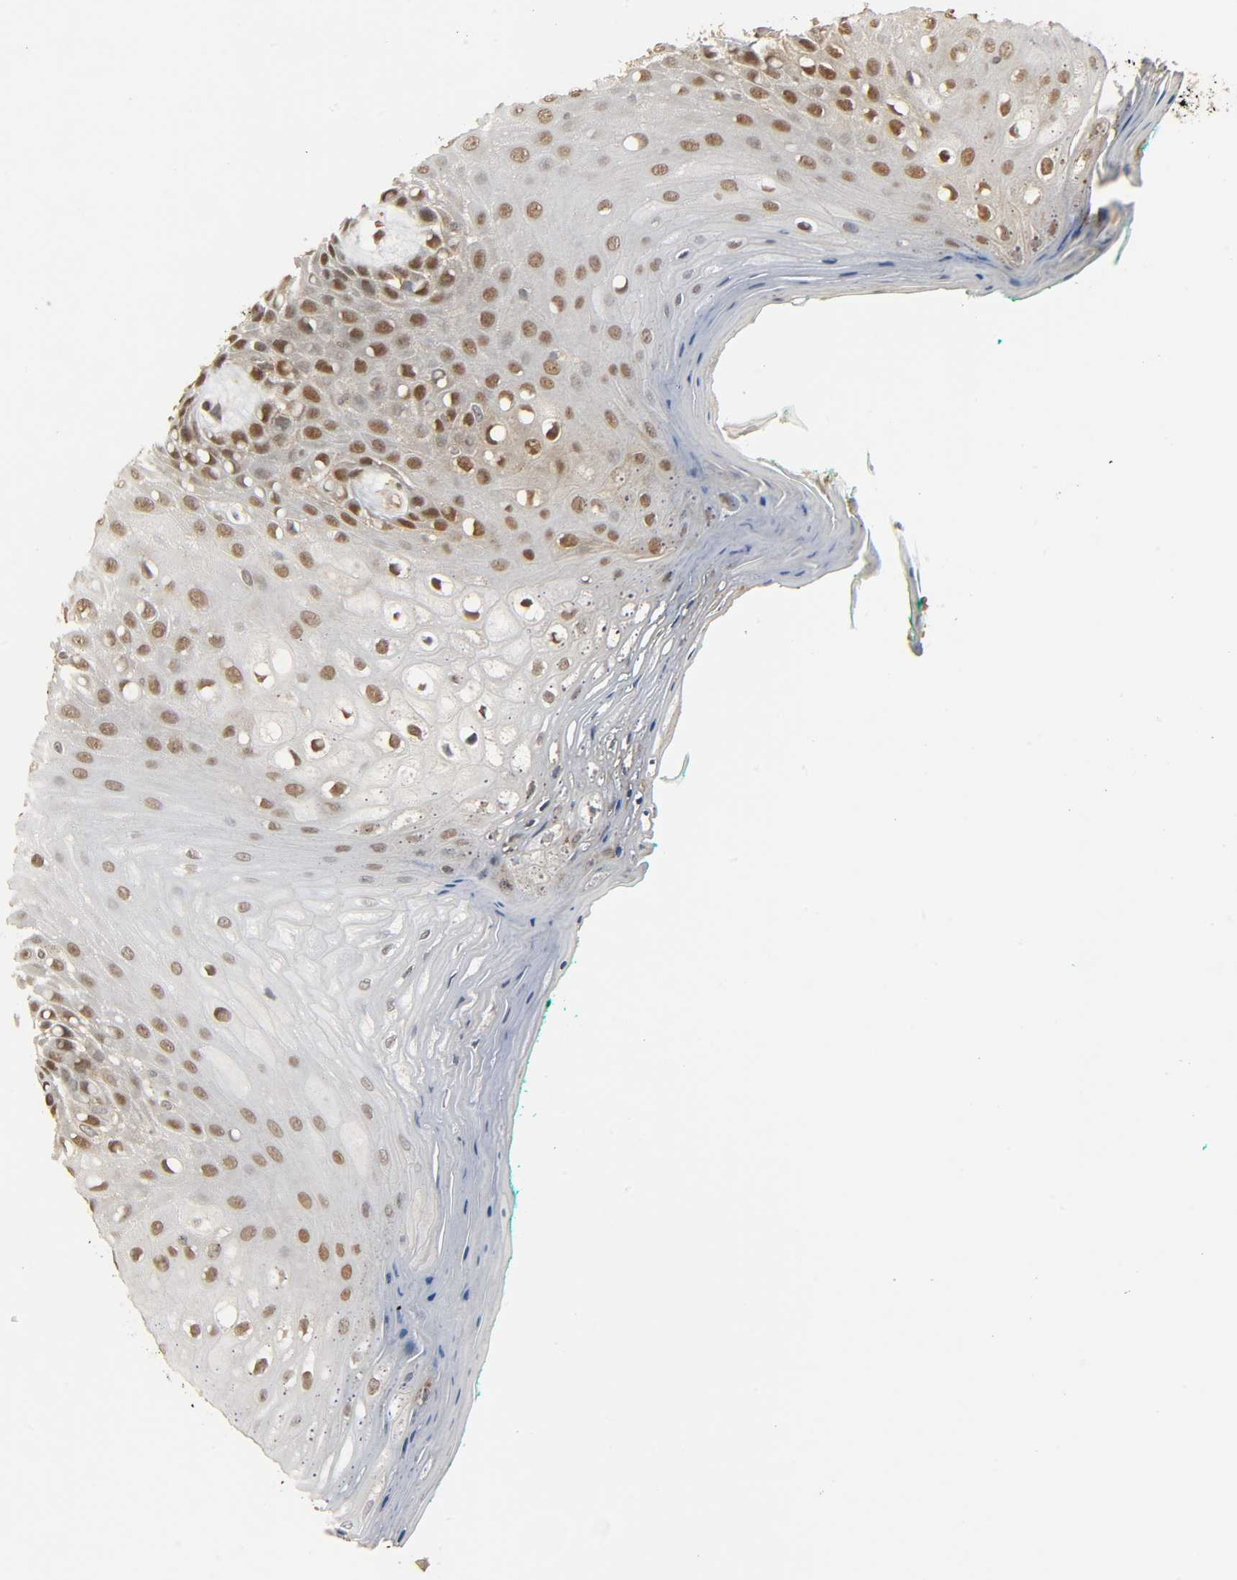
{"staining": {"intensity": "strong", "quantity": ">75%", "location": "nuclear"}, "tissue": "oral mucosa", "cell_type": "Squamous epithelial cells", "image_type": "normal", "snomed": [{"axis": "morphology", "description": "Normal tissue, NOS"}, {"axis": "morphology", "description": "Squamous cell carcinoma, NOS"}, {"axis": "topography", "description": "Skeletal muscle"}, {"axis": "topography", "description": "Oral tissue"}, {"axis": "topography", "description": "Head-Neck"}], "caption": "Oral mucosa stained for a protein (brown) displays strong nuclear positive positivity in approximately >75% of squamous epithelial cells.", "gene": "ZFPM2", "patient": {"sex": "female", "age": 84}}